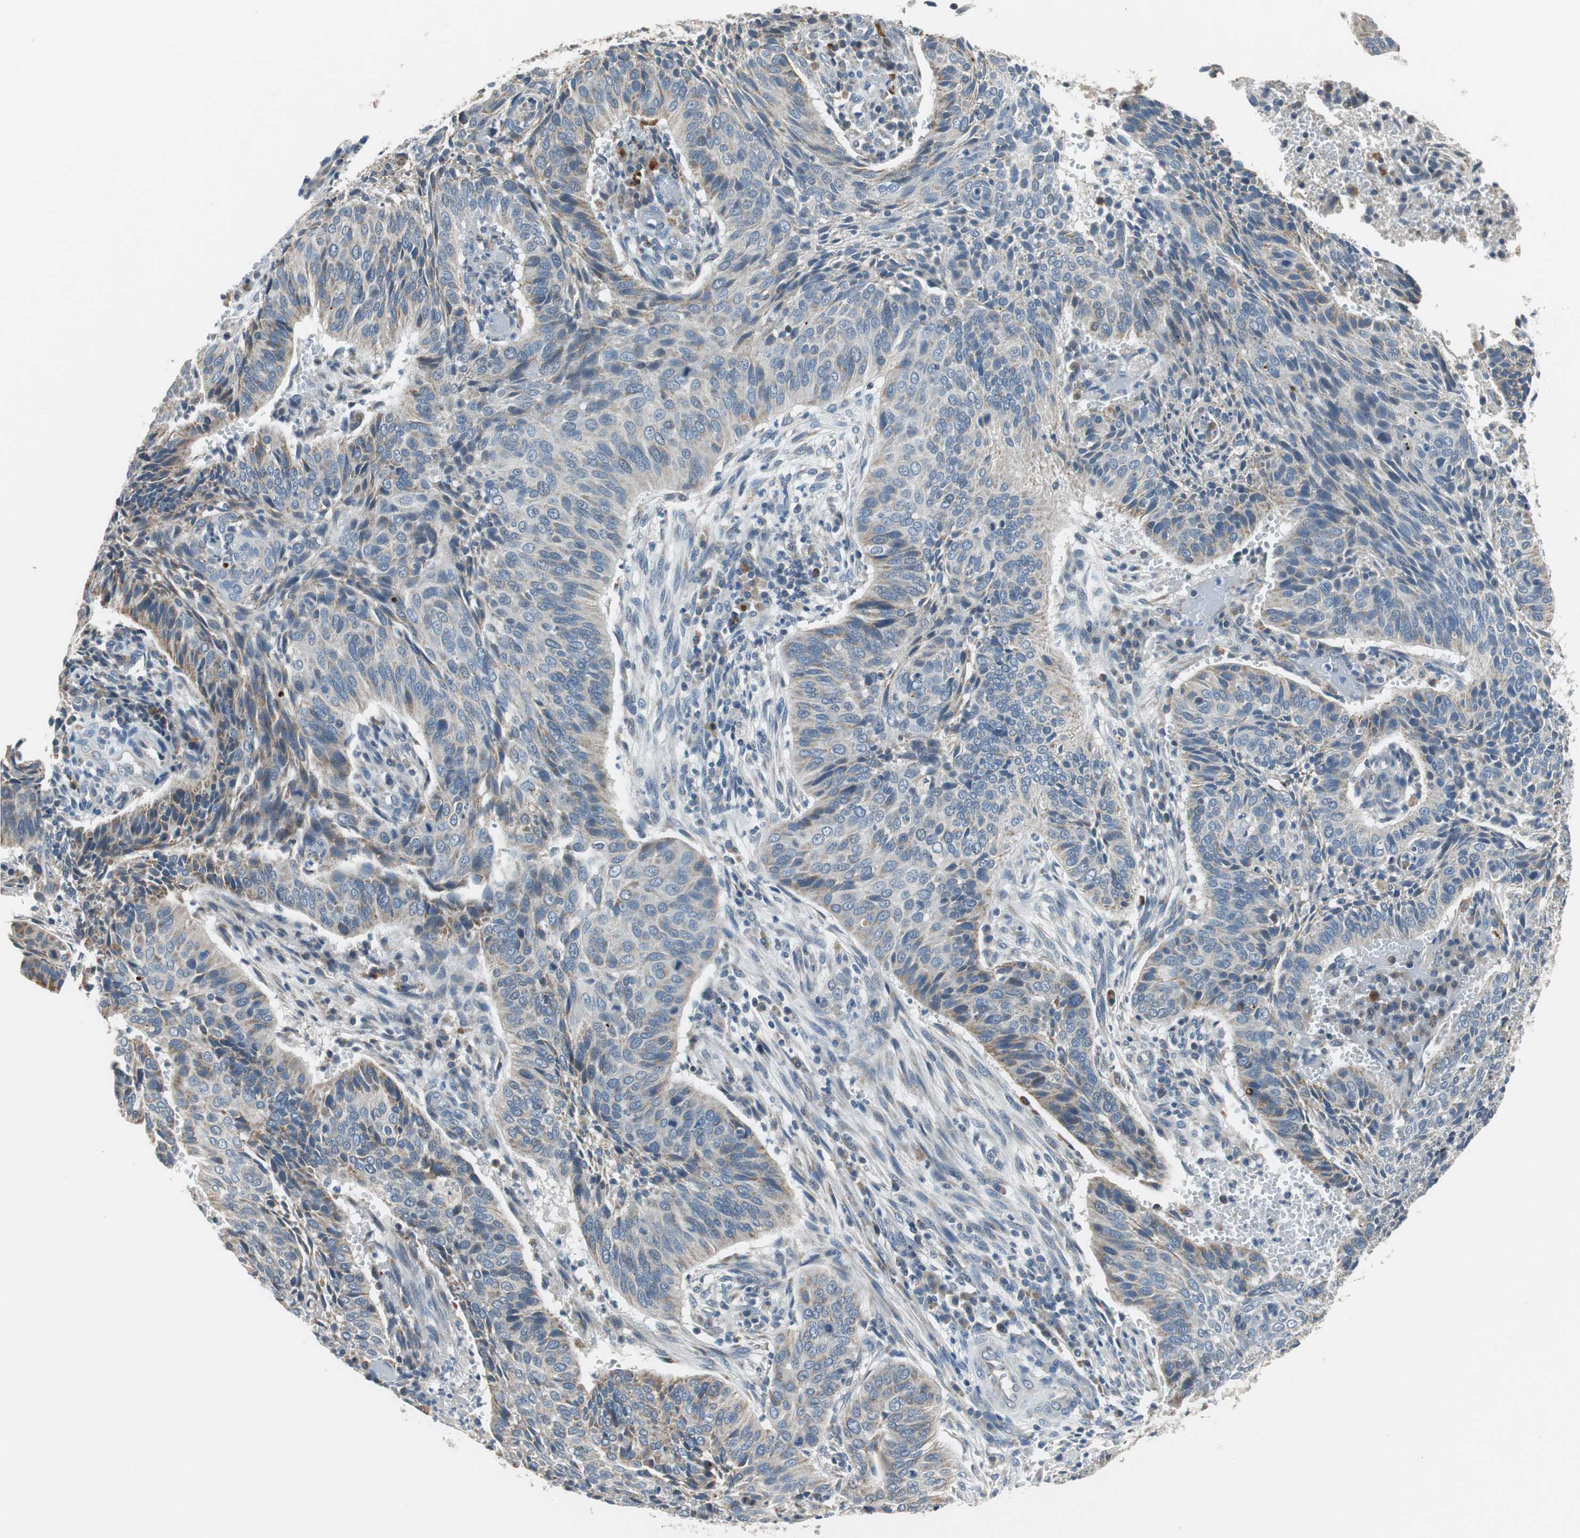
{"staining": {"intensity": "weak", "quantity": "<25%", "location": "cytoplasmic/membranous"}, "tissue": "cervical cancer", "cell_type": "Tumor cells", "image_type": "cancer", "snomed": [{"axis": "morphology", "description": "Squamous cell carcinoma, NOS"}, {"axis": "topography", "description": "Cervix"}], "caption": "DAB immunohistochemical staining of human cervical cancer (squamous cell carcinoma) displays no significant staining in tumor cells.", "gene": "NLGN1", "patient": {"sex": "female", "age": 39}}